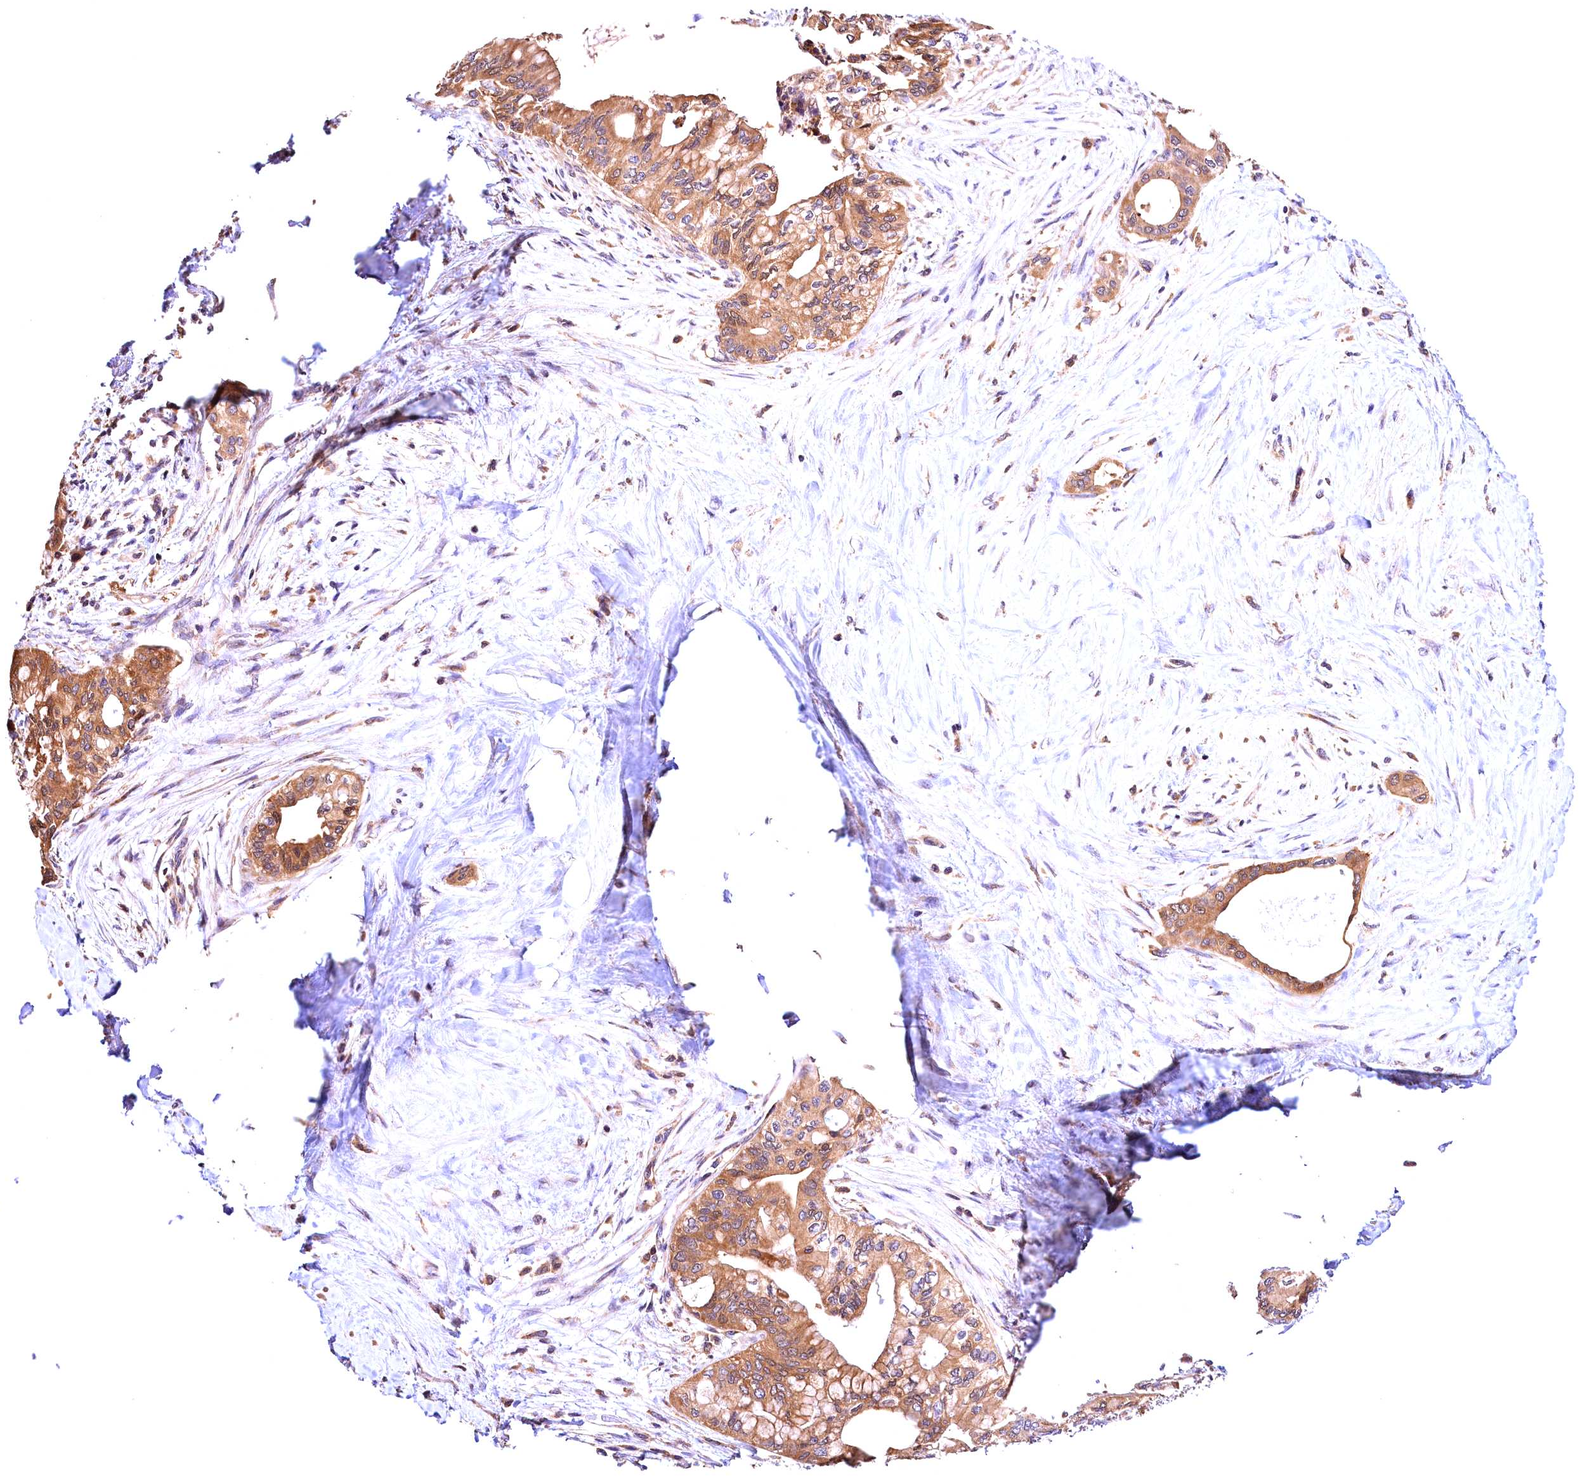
{"staining": {"intensity": "moderate", "quantity": ">75%", "location": "cytoplasmic/membranous"}, "tissue": "pancreatic cancer", "cell_type": "Tumor cells", "image_type": "cancer", "snomed": [{"axis": "morphology", "description": "Adenocarcinoma, NOS"}, {"axis": "topography", "description": "Pancreas"}], "caption": "There is medium levels of moderate cytoplasmic/membranous staining in tumor cells of pancreatic cancer, as demonstrated by immunohistochemical staining (brown color).", "gene": "KPTN", "patient": {"sex": "male", "age": 46}}